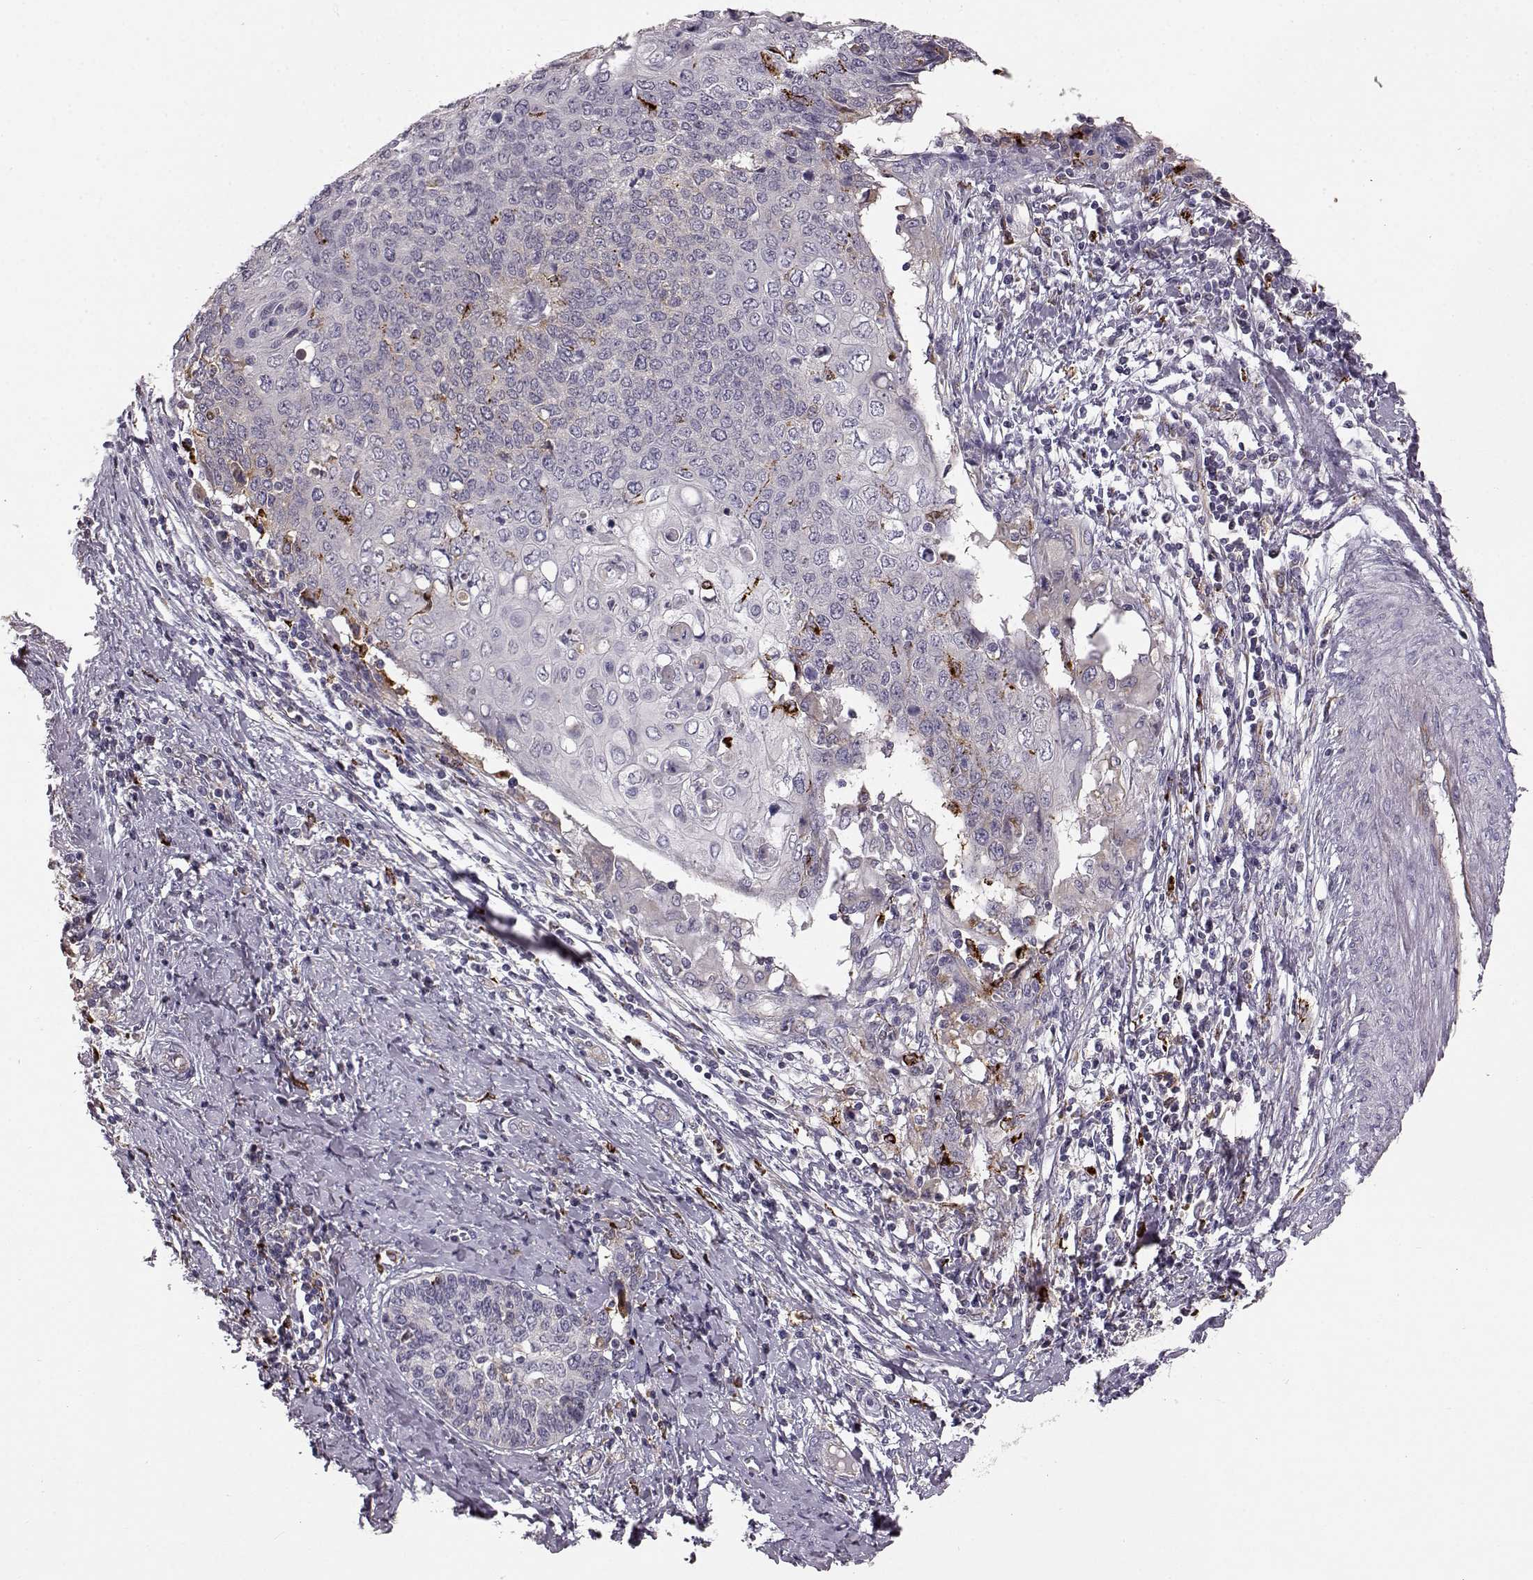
{"staining": {"intensity": "negative", "quantity": "none", "location": "none"}, "tissue": "cervical cancer", "cell_type": "Tumor cells", "image_type": "cancer", "snomed": [{"axis": "morphology", "description": "Squamous cell carcinoma, NOS"}, {"axis": "topography", "description": "Cervix"}], "caption": "High magnification brightfield microscopy of cervical cancer stained with DAB (brown) and counterstained with hematoxylin (blue): tumor cells show no significant expression.", "gene": "CCNF", "patient": {"sex": "female", "age": 39}}